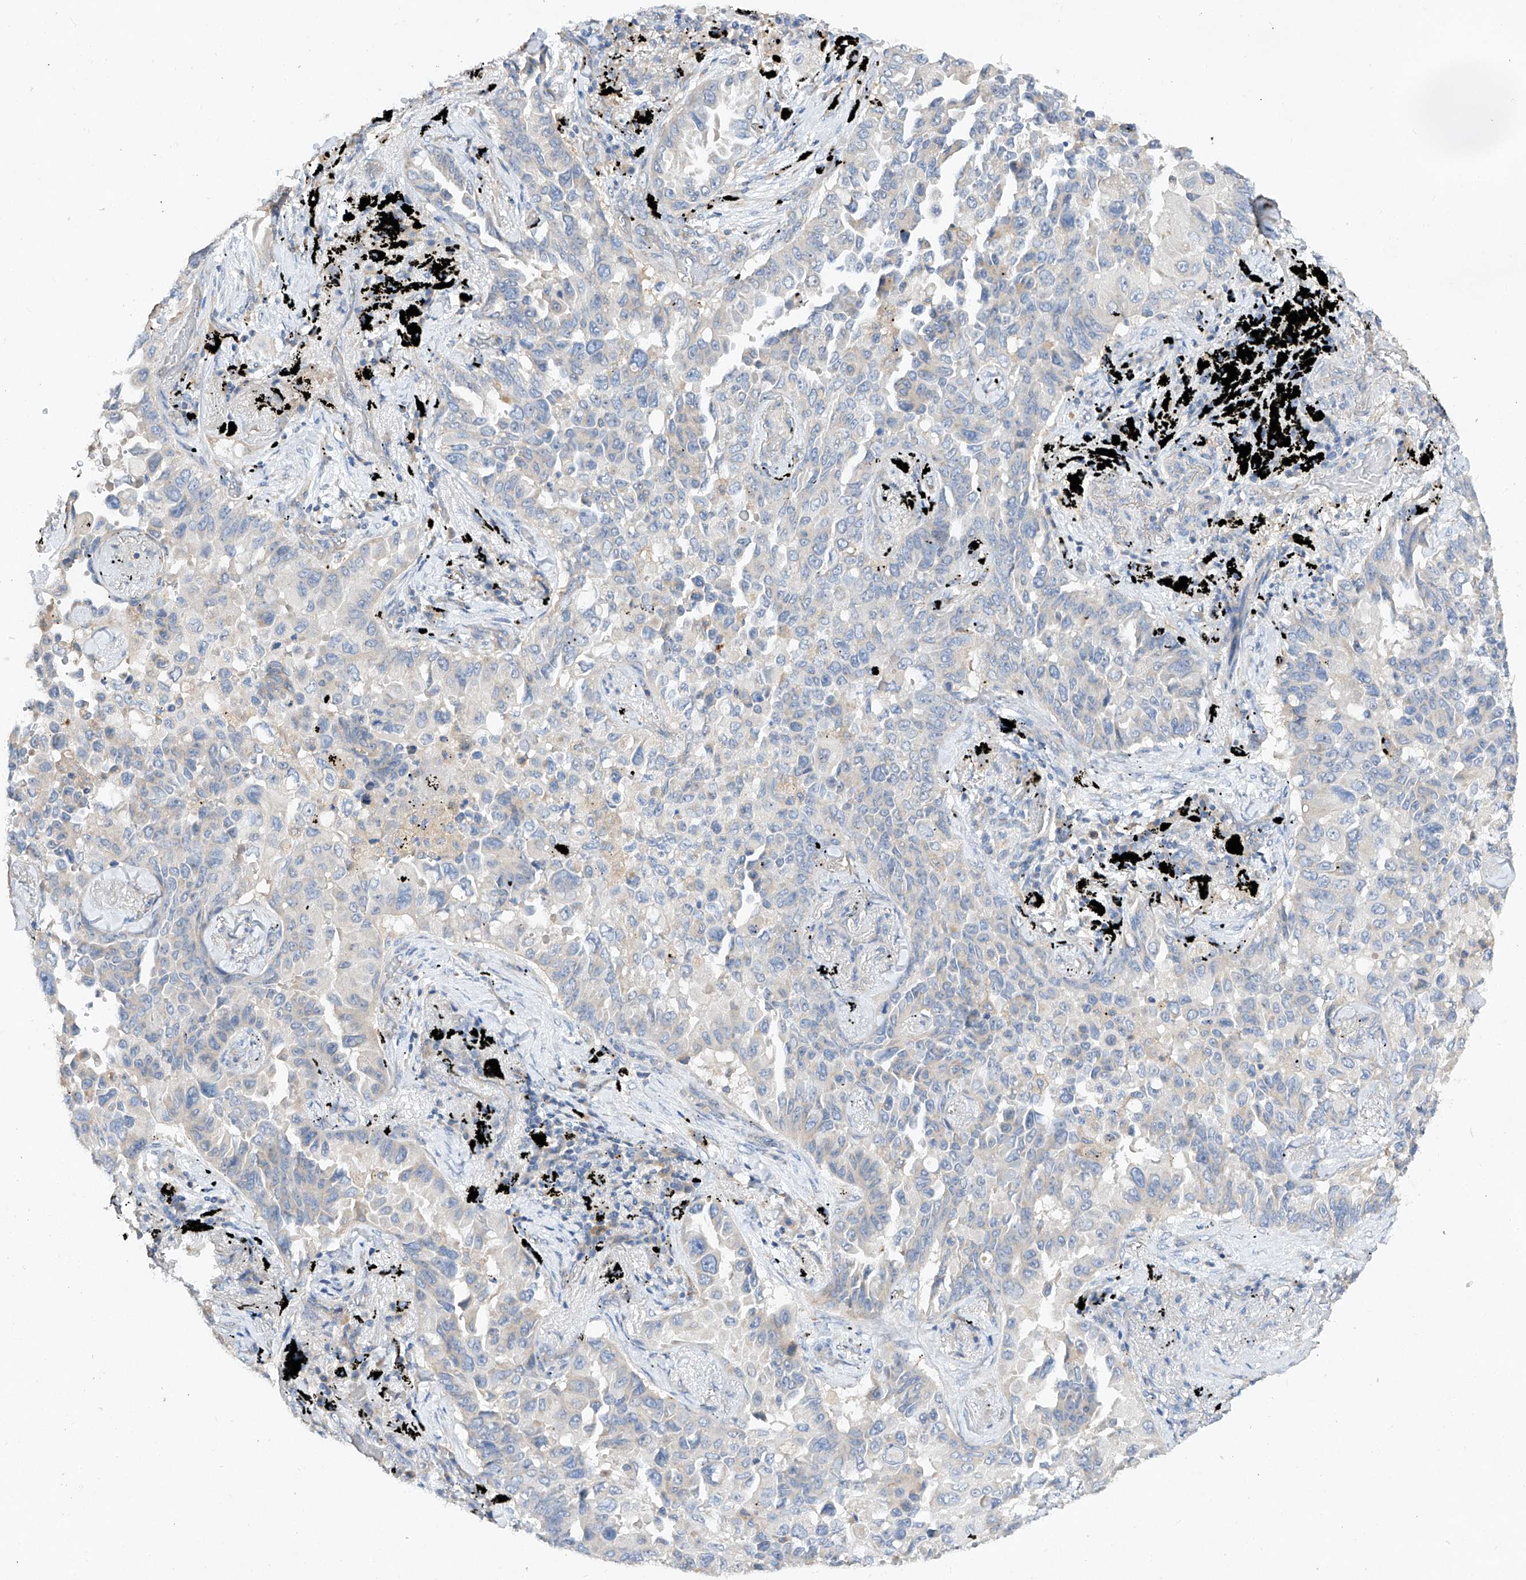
{"staining": {"intensity": "negative", "quantity": "none", "location": "none"}, "tissue": "lung cancer", "cell_type": "Tumor cells", "image_type": "cancer", "snomed": [{"axis": "morphology", "description": "Adenocarcinoma, NOS"}, {"axis": "topography", "description": "Lung"}], "caption": "Immunohistochemical staining of adenocarcinoma (lung) displays no significant staining in tumor cells.", "gene": "AMD1", "patient": {"sex": "female", "age": 67}}